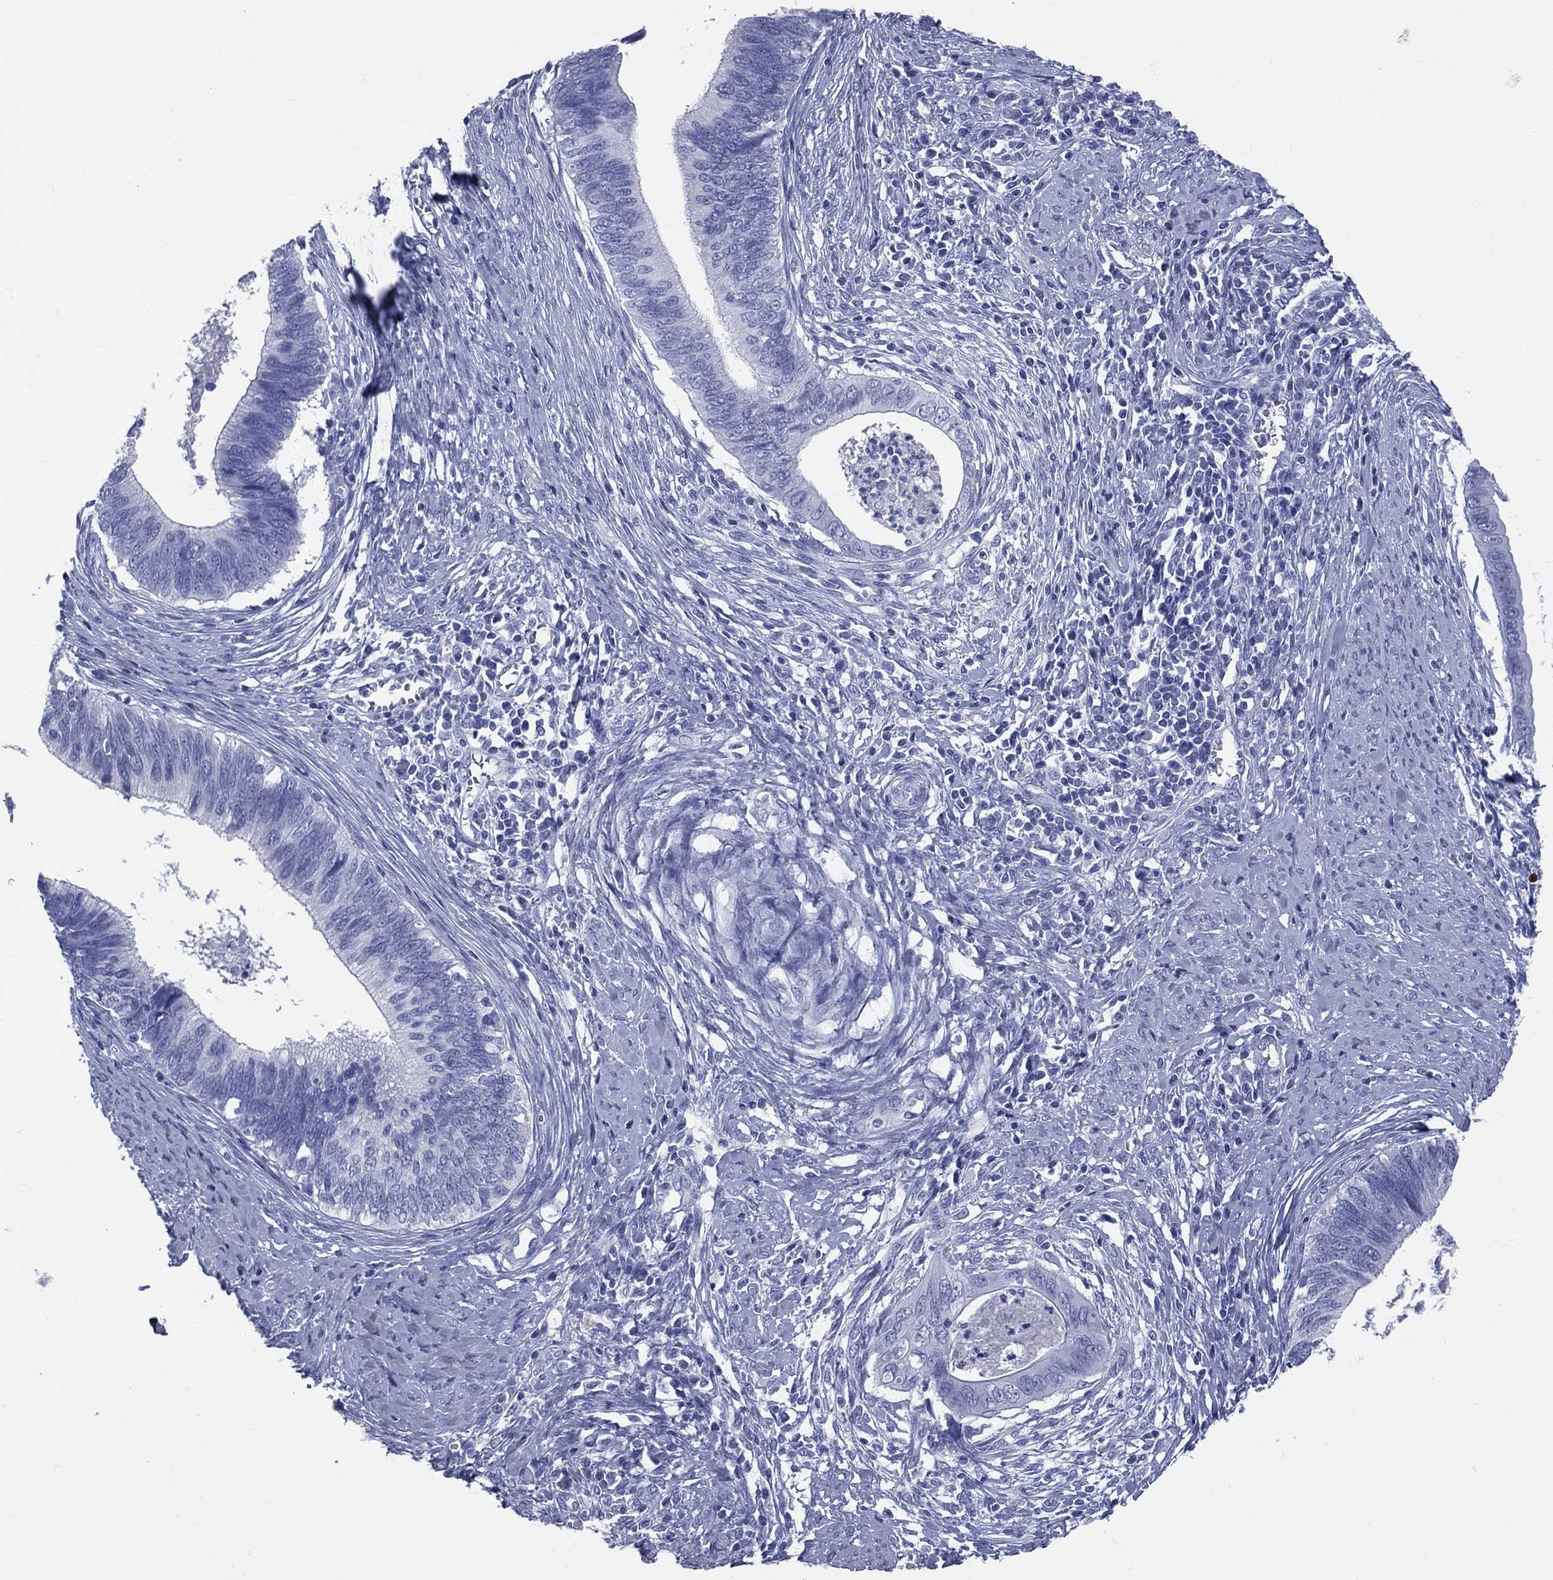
{"staining": {"intensity": "negative", "quantity": "none", "location": "none"}, "tissue": "cervical cancer", "cell_type": "Tumor cells", "image_type": "cancer", "snomed": [{"axis": "morphology", "description": "Adenocarcinoma, NOS"}, {"axis": "topography", "description": "Cervix"}], "caption": "This is a photomicrograph of immunohistochemistry staining of cervical cancer (adenocarcinoma), which shows no staining in tumor cells.", "gene": "CYLC1", "patient": {"sex": "female", "age": 42}}